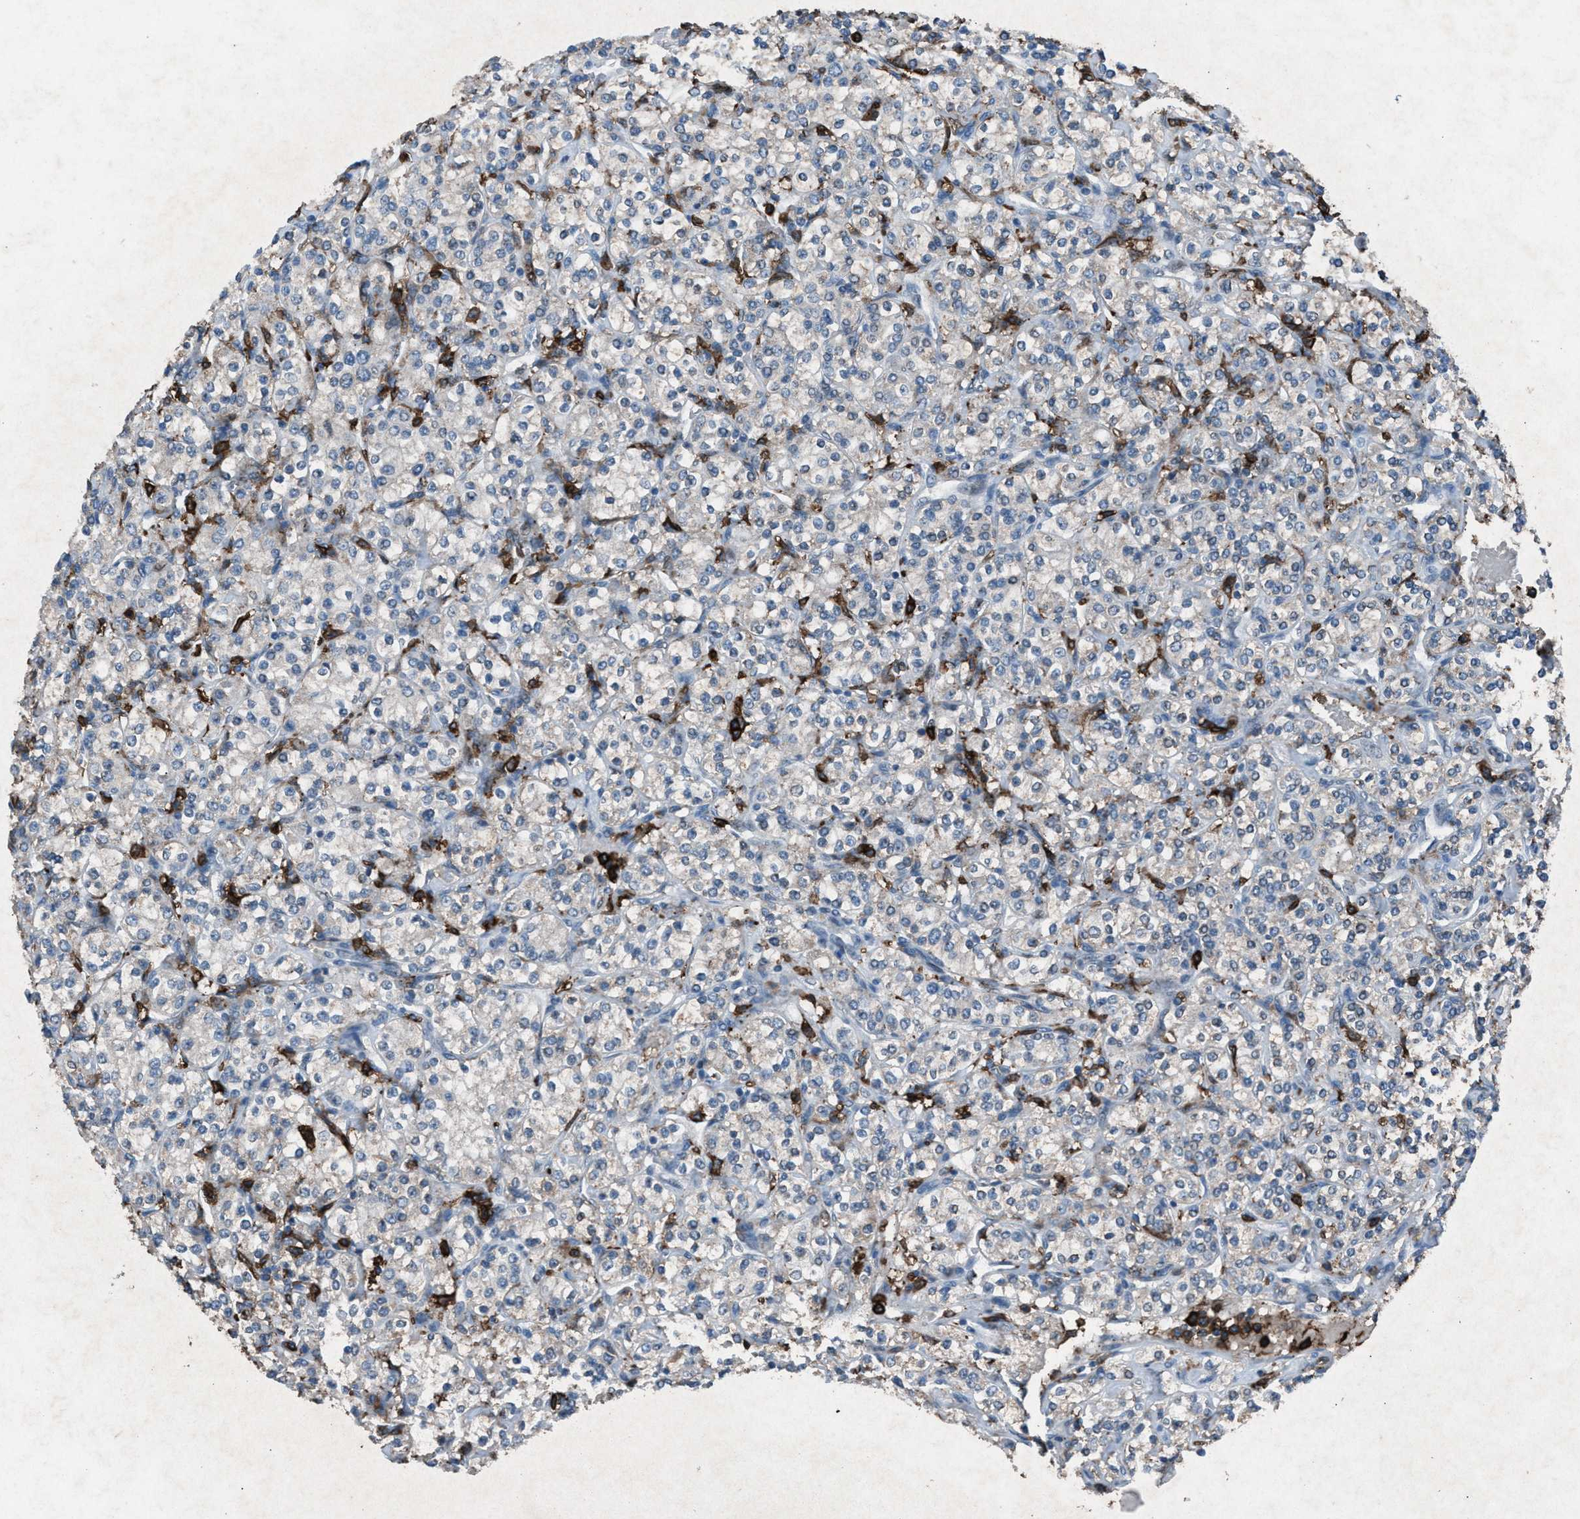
{"staining": {"intensity": "negative", "quantity": "none", "location": "none"}, "tissue": "renal cancer", "cell_type": "Tumor cells", "image_type": "cancer", "snomed": [{"axis": "morphology", "description": "Adenocarcinoma, NOS"}, {"axis": "topography", "description": "Kidney"}], "caption": "Protein analysis of renal cancer (adenocarcinoma) exhibits no significant staining in tumor cells.", "gene": "FCER1G", "patient": {"sex": "male", "age": 77}}